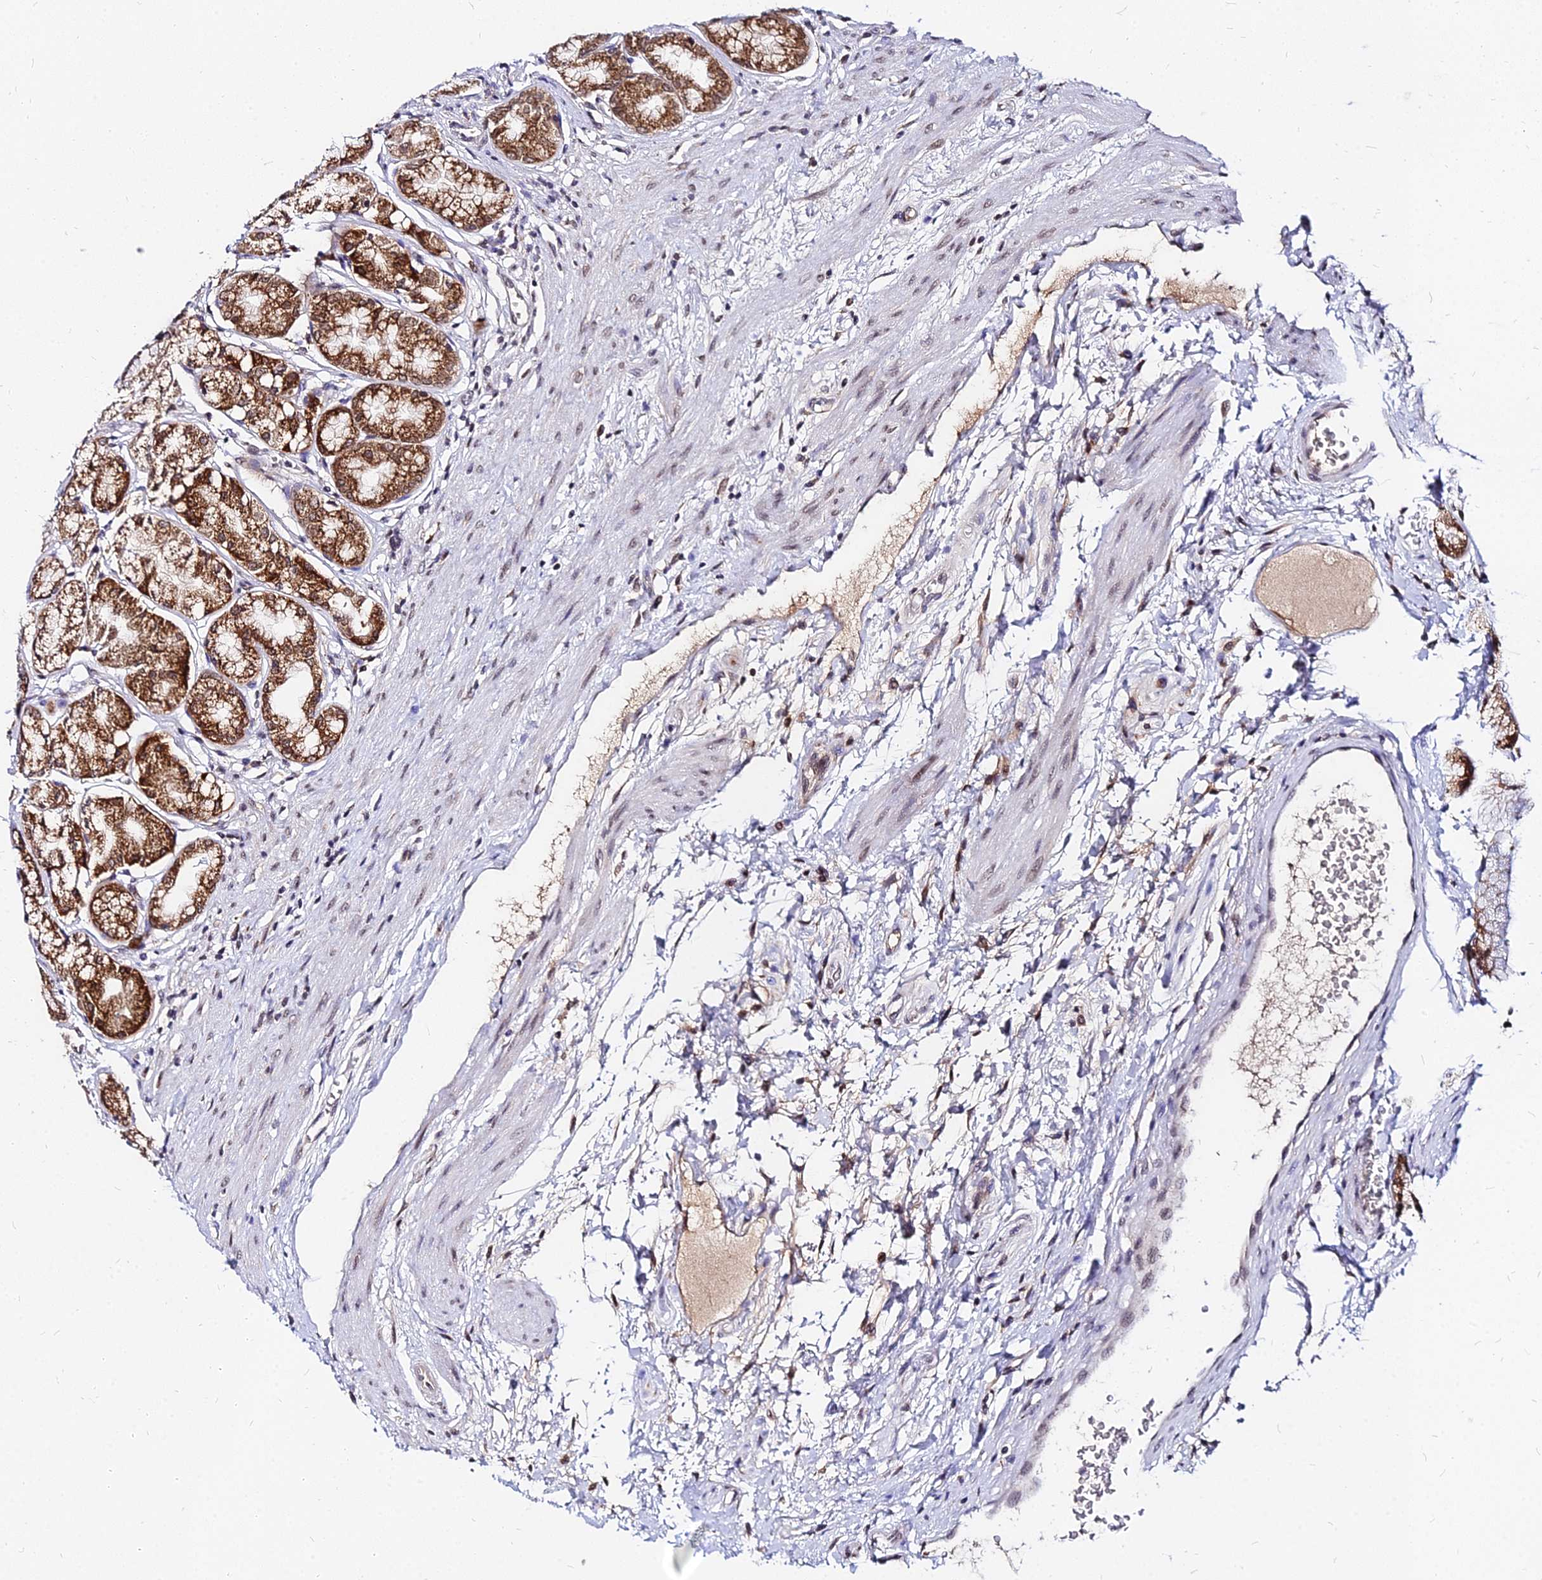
{"staining": {"intensity": "strong", "quantity": ">75%", "location": "cytoplasmic/membranous,nuclear"}, "tissue": "stomach", "cell_type": "Glandular cells", "image_type": "normal", "snomed": [{"axis": "morphology", "description": "Normal tissue, NOS"}, {"axis": "morphology", "description": "Adenocarcinoma, NOS"}, {"axis": "morphology", "description": "Adenocarcinoma, High grade"}, {"axis": "topography", "description": "Stomach, upper"}, {"axis": "topography", "description": "Stomach"}], "caption": "Immunohistochemistry (IHC) (DAB) staining of unremarkable stomach demonstrates strong cytoplasmic/membranous,nuclear protein positivity in about >75% of glandular cells.", "gene": "RNF121", "patient": {"sex": "female", "age": 65}}